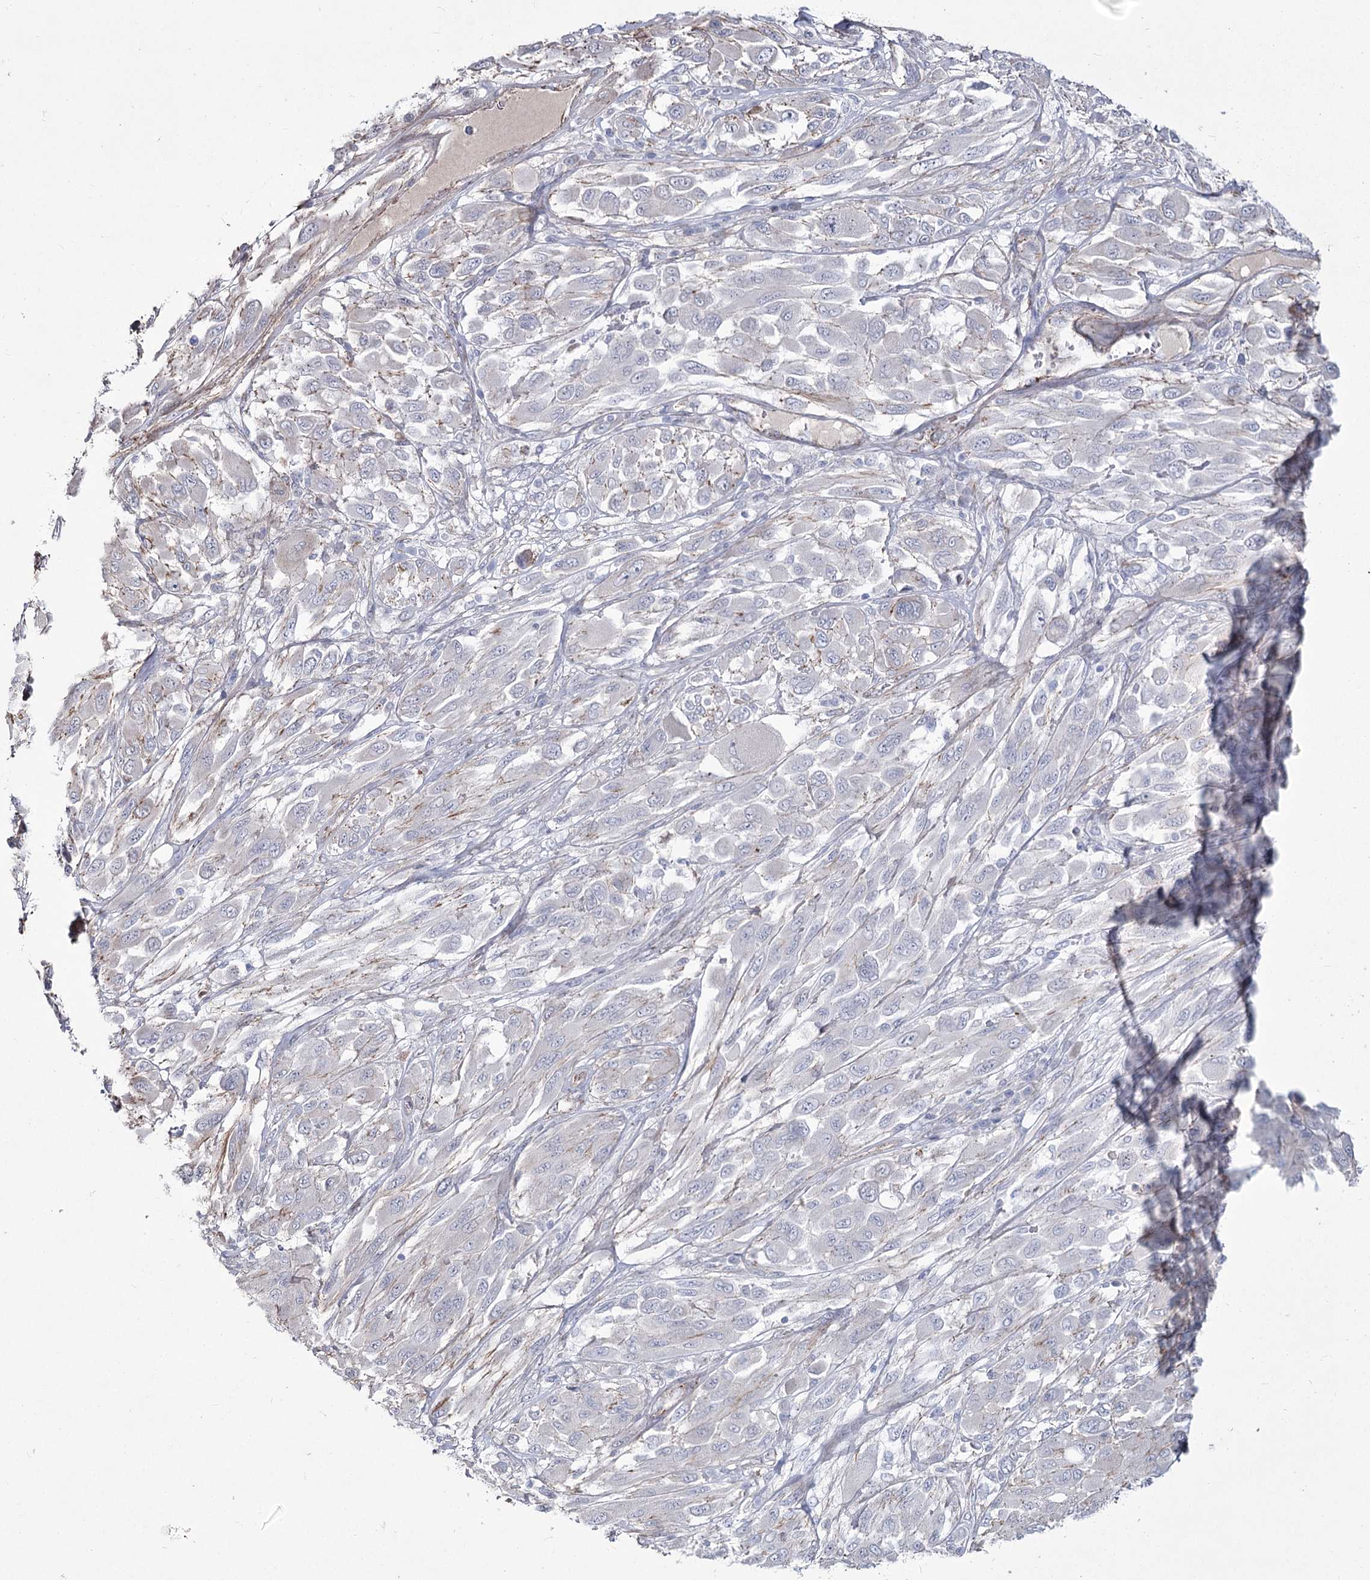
{"staining": {"intensity": "negative", "quantity": "none", "location": "none"}, "tissue": "melanoma", "cell_type": "Tumor cells", "image_type": "cancer", "snomed": [{"axis": "morphology", "description": "Malignant melanoma, NOS"}, {"axis": "topography", "description": "Skin"}], "caption": "Malignant melanoma stained for a protein using IHC shows no positivity tumor cells.", "gene": "ME3", "patient": {"sex": "female", "age": 91}}